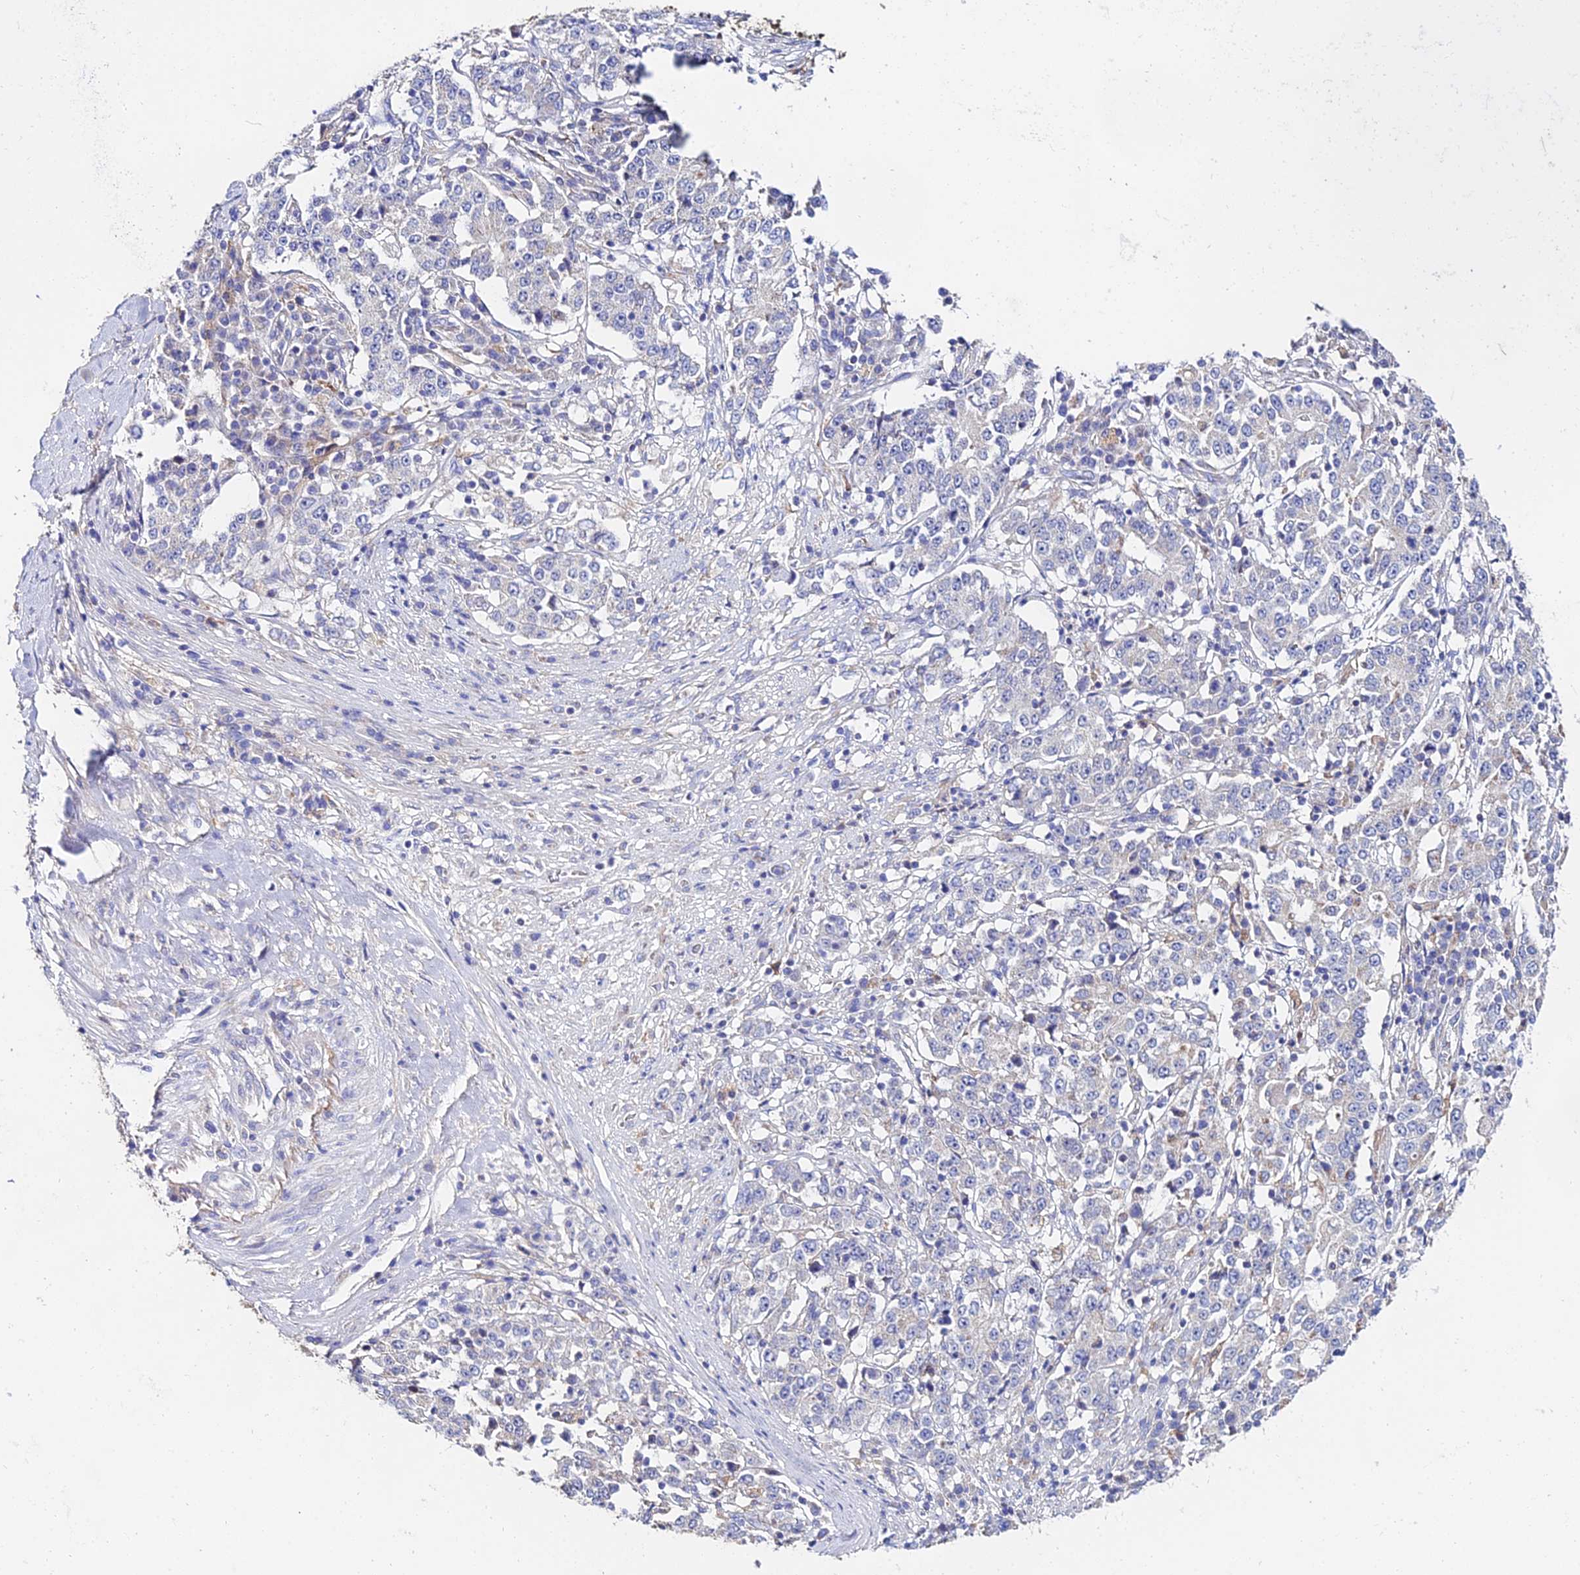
{"staining": {"intensity": "negative", "quantity": "none", "location": "none"}, "tissue": "stomach cancer", "cell_type": "Tumor cells", "image_type": "cancer", "snomed": [{"axis": "morphology", "description": "Adenocarcinoma, NOS"}, {"axis": "topography", "description": "Stomach"}], "caption": "A histopathology image of stomach cancer (adenocarcinoma) stained for a protein shows no brown staining in tumor cells.", "gene": "PPP2R2C", "patient": {"sex": "male", "age": 59}}